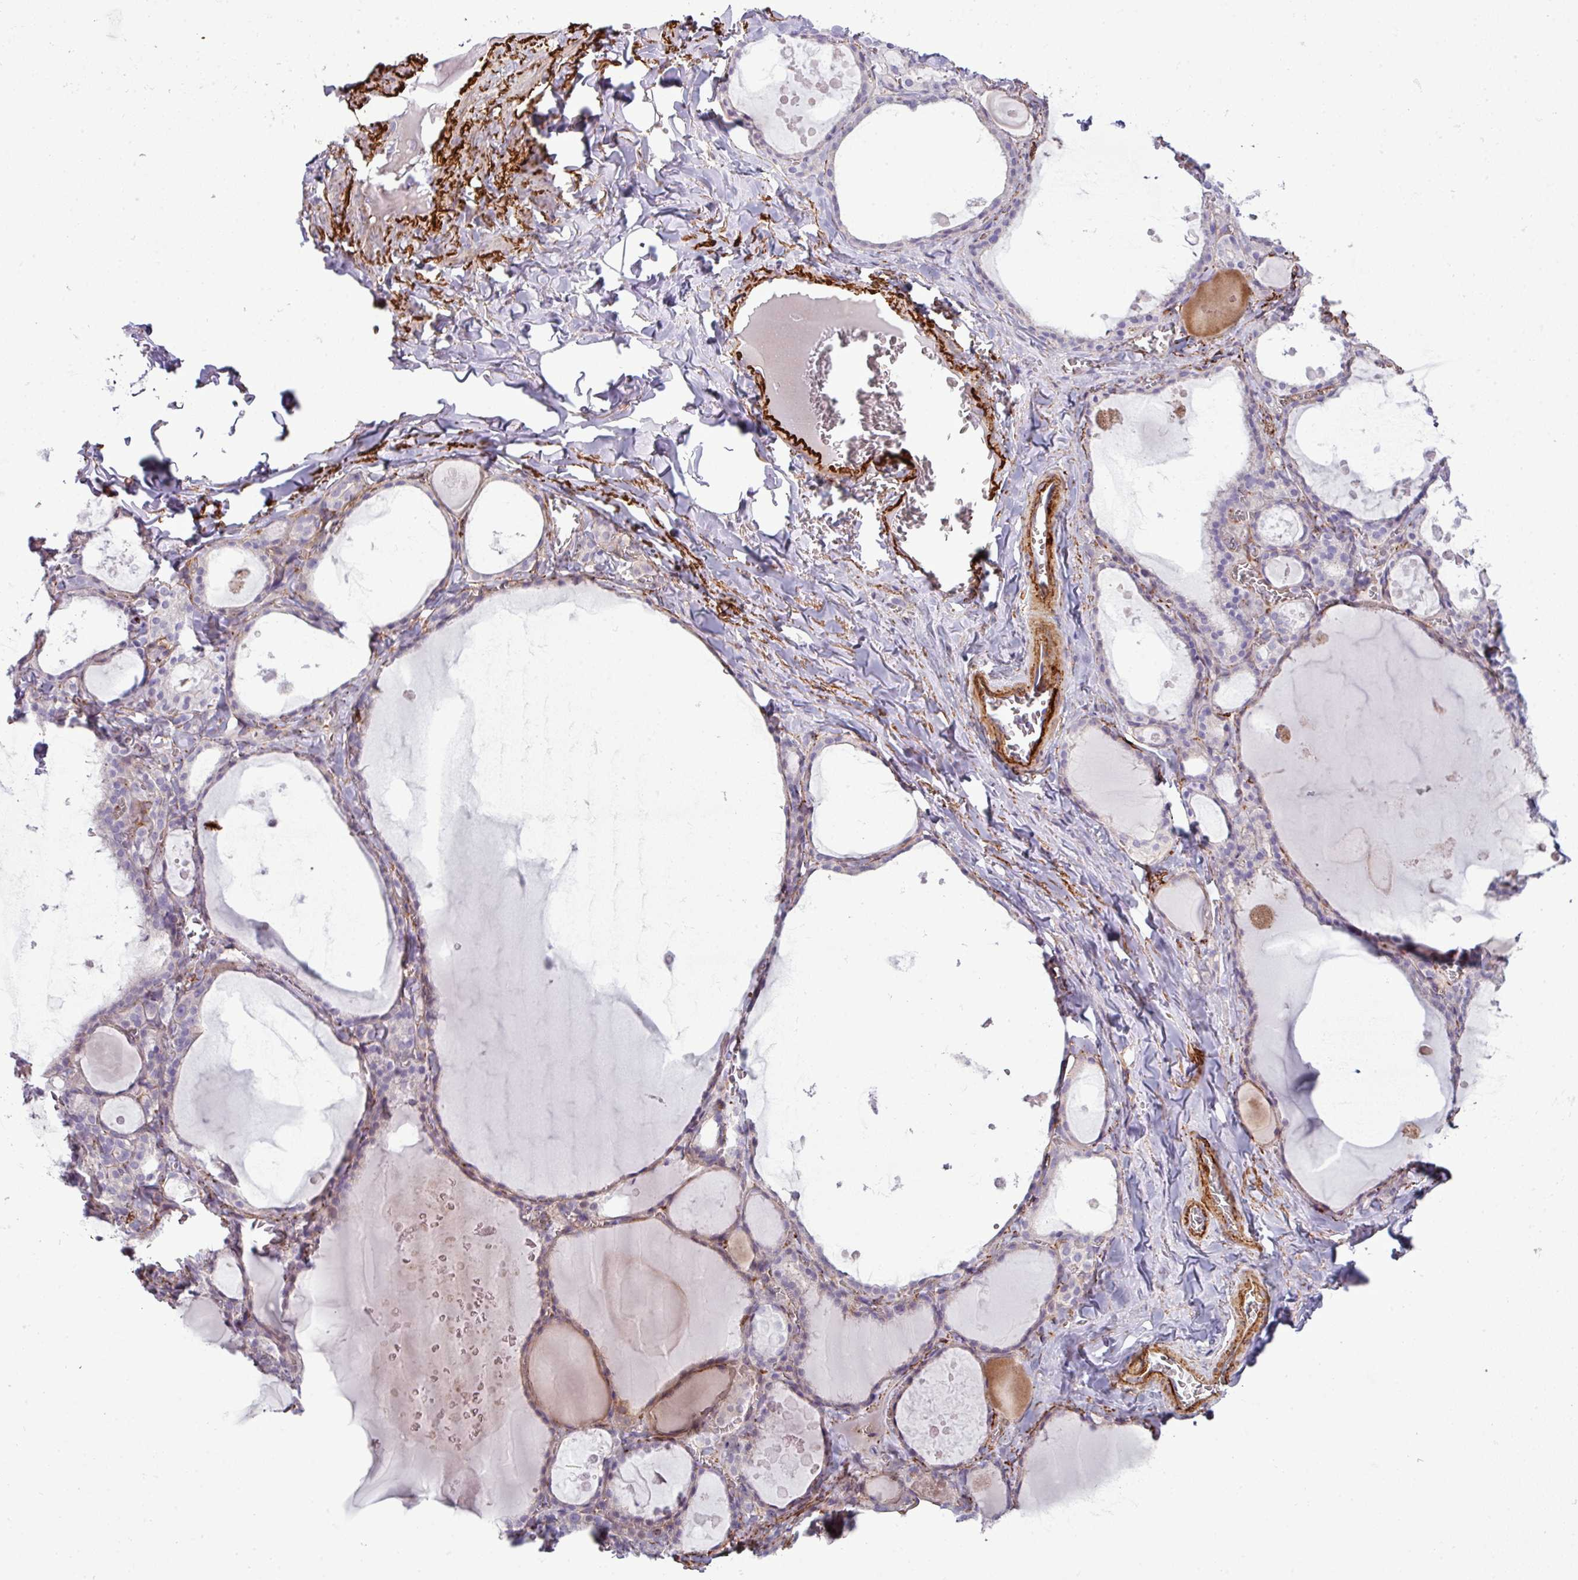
{"staining": {"intensity": "negative", "quantity": "none", "location": "none"}, "tissue": "thyroid gland", "cell_type": "Glandular cells", "image_type": "normal", "snomed": [{"axis": "morphology", "description": "Normal tissue, NOS"}, {"axis": "topography", "description": "Thyroid gland"}], "caption": "Protein analysis of unremarkable thyroid gland displays no significant positivity in glandular cells. (DAB IHC, high magnification).", "gene": "COL8A1", "patient": {"sex": "male", "age": 56}}